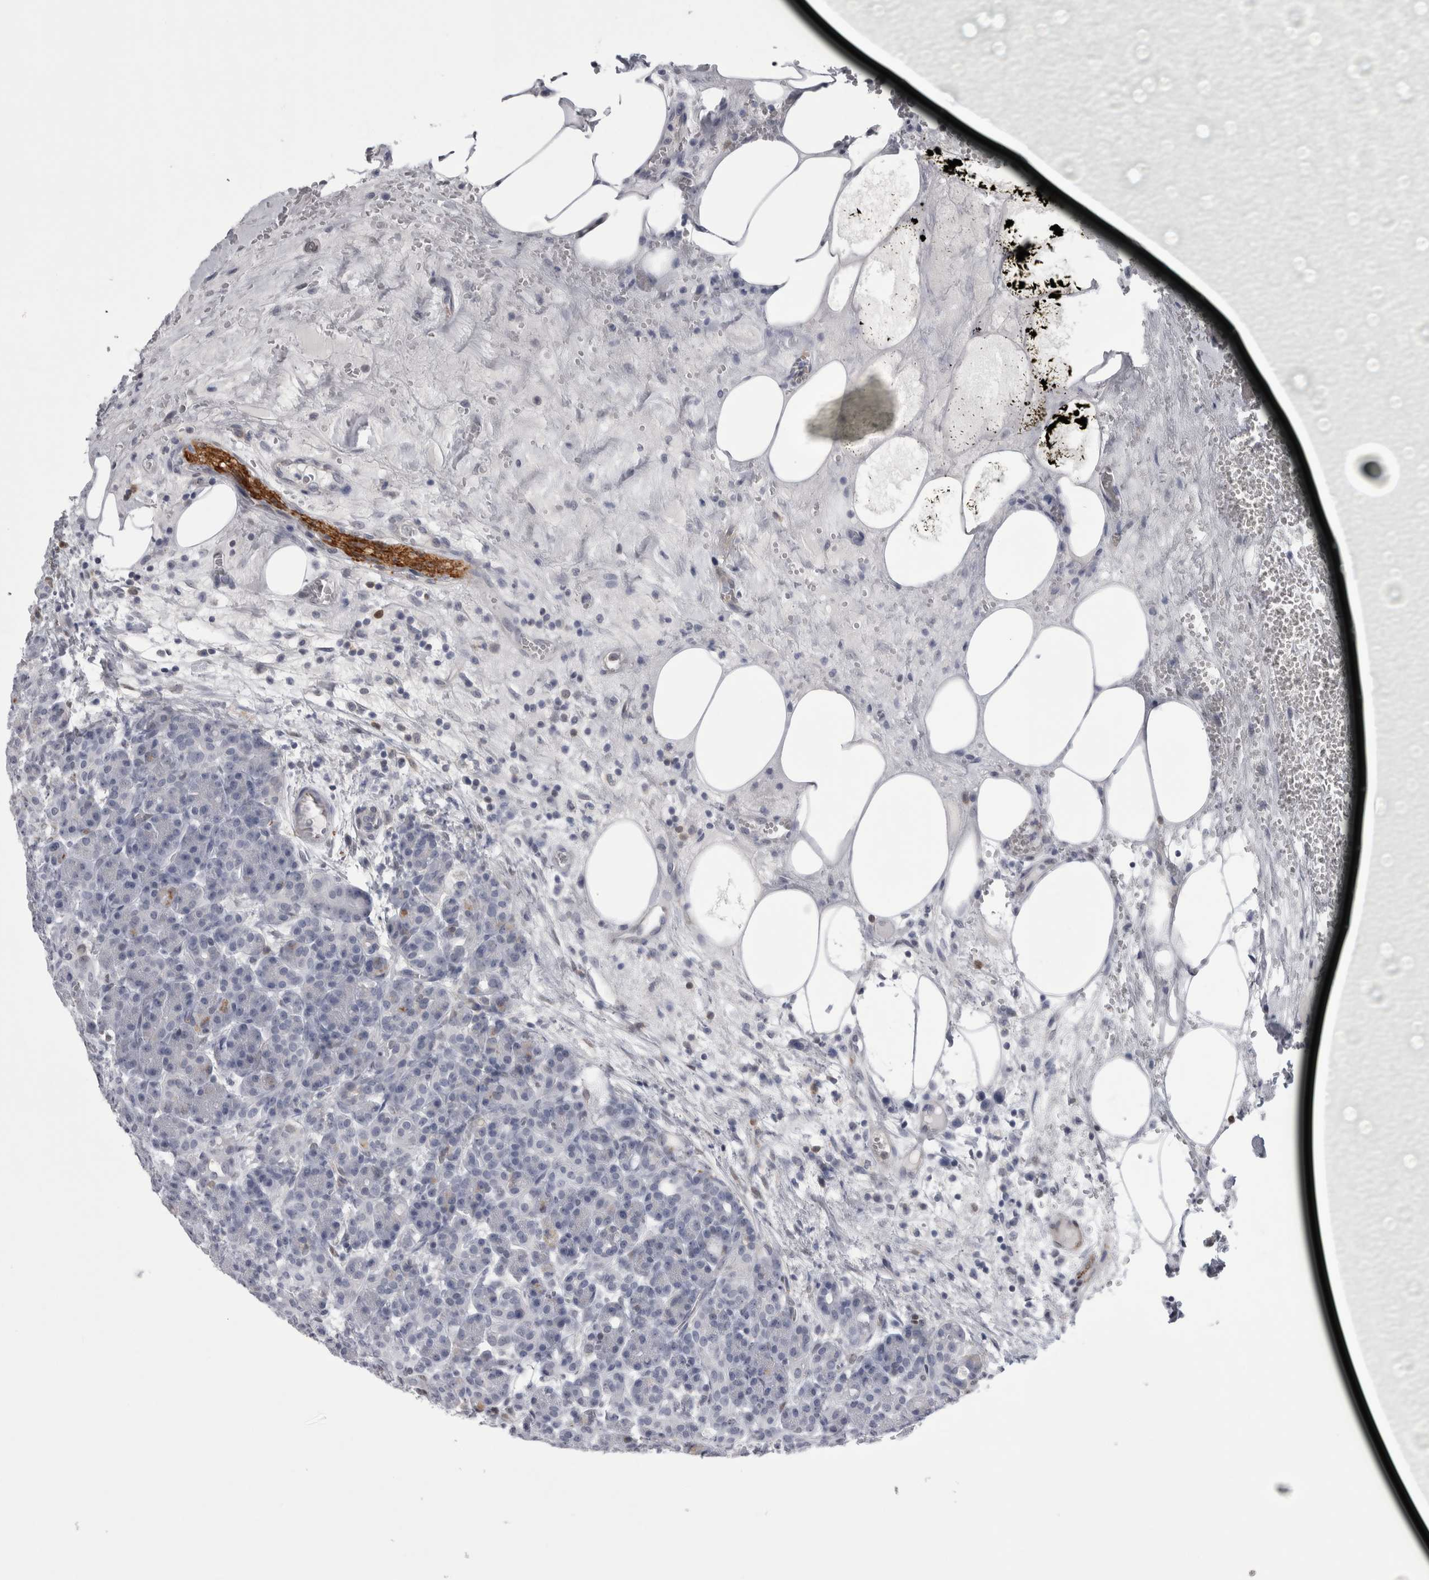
{"staining": {"intensity": "negative", "quantity": "none", "location": "none"}, "tissue": "pancreas", "cell_type": "Exocrine glandular cells", "image_type": "normal", "snomed": [{"axis": "morphology", "description": "Normal tissue, NOS"}, {"axis": "topography", "description": "Pancreas"}], "caption": "IHC of normal human pancreas exhibits no positivity in exocrine glandular cells. (Immunohistochemistry (ihc), brightfield microscopy, high magnification).", "gene": "ACOT7", "patient": {"sex": "male", "age": 63}}